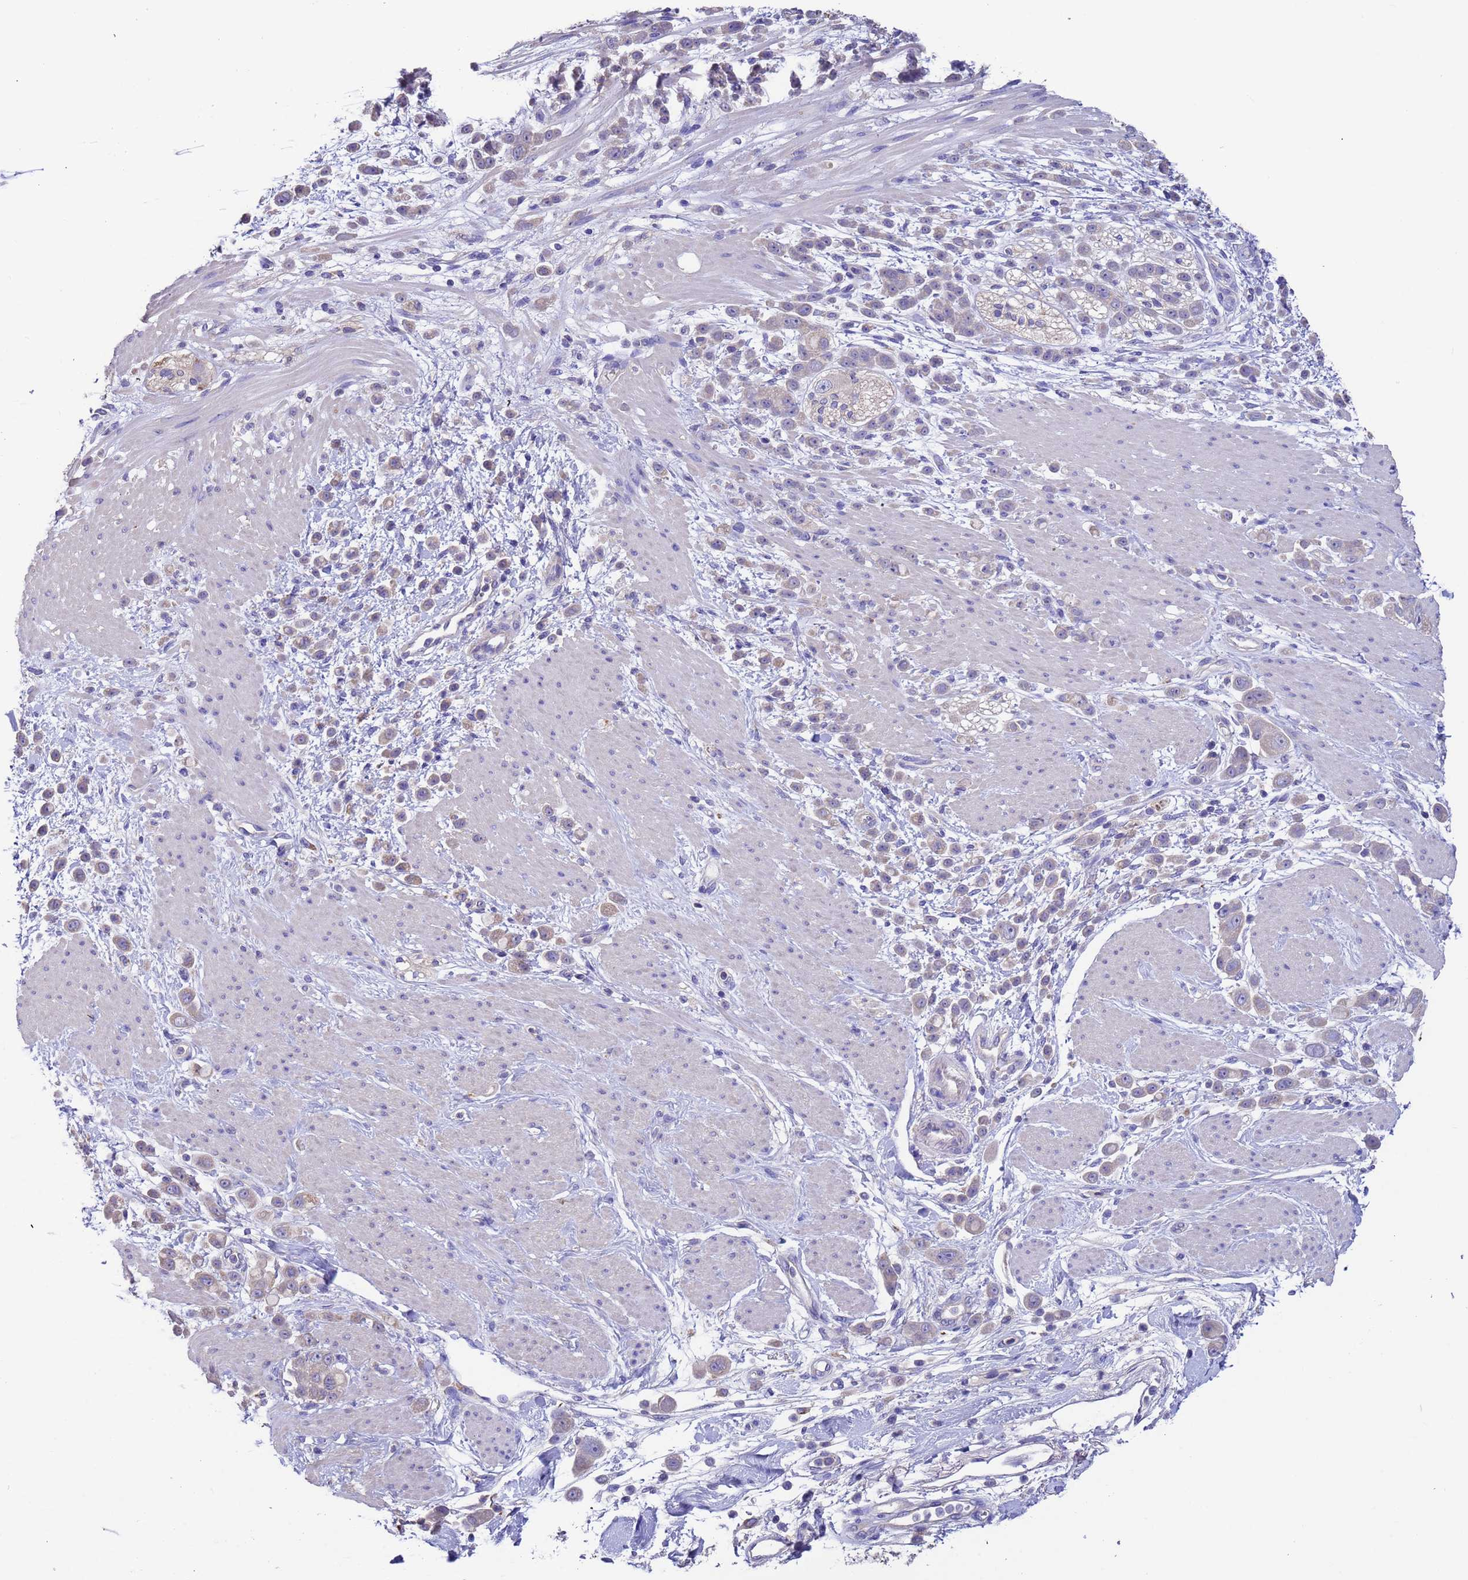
{"staining": {"intensity": "weak", "quantity": "25%-75%", "location": "cytoplasmic/membranous"}, "tissue": "pancreatic cancer", "cell_type": "Tumor cells", "image_type": "cancer", "snomed": [{"axis": "morphology", "description": "Normal tissue, NOS"}, {"axis": "morphology", "description": "Adenocarcinoma, NOS"}, {"axis": "topography", "description": "Pancreas"}], "caption": "A high-resolution histopathology image shows immunohistochemistry staining of adenocarcinoma (pancreatic), which exhibits weak cytoplasmic/membranous staining in approximately 25%-75% of tumor cells.", "gene": "SRL", "patient": {"sex": "female", "age": 64}}